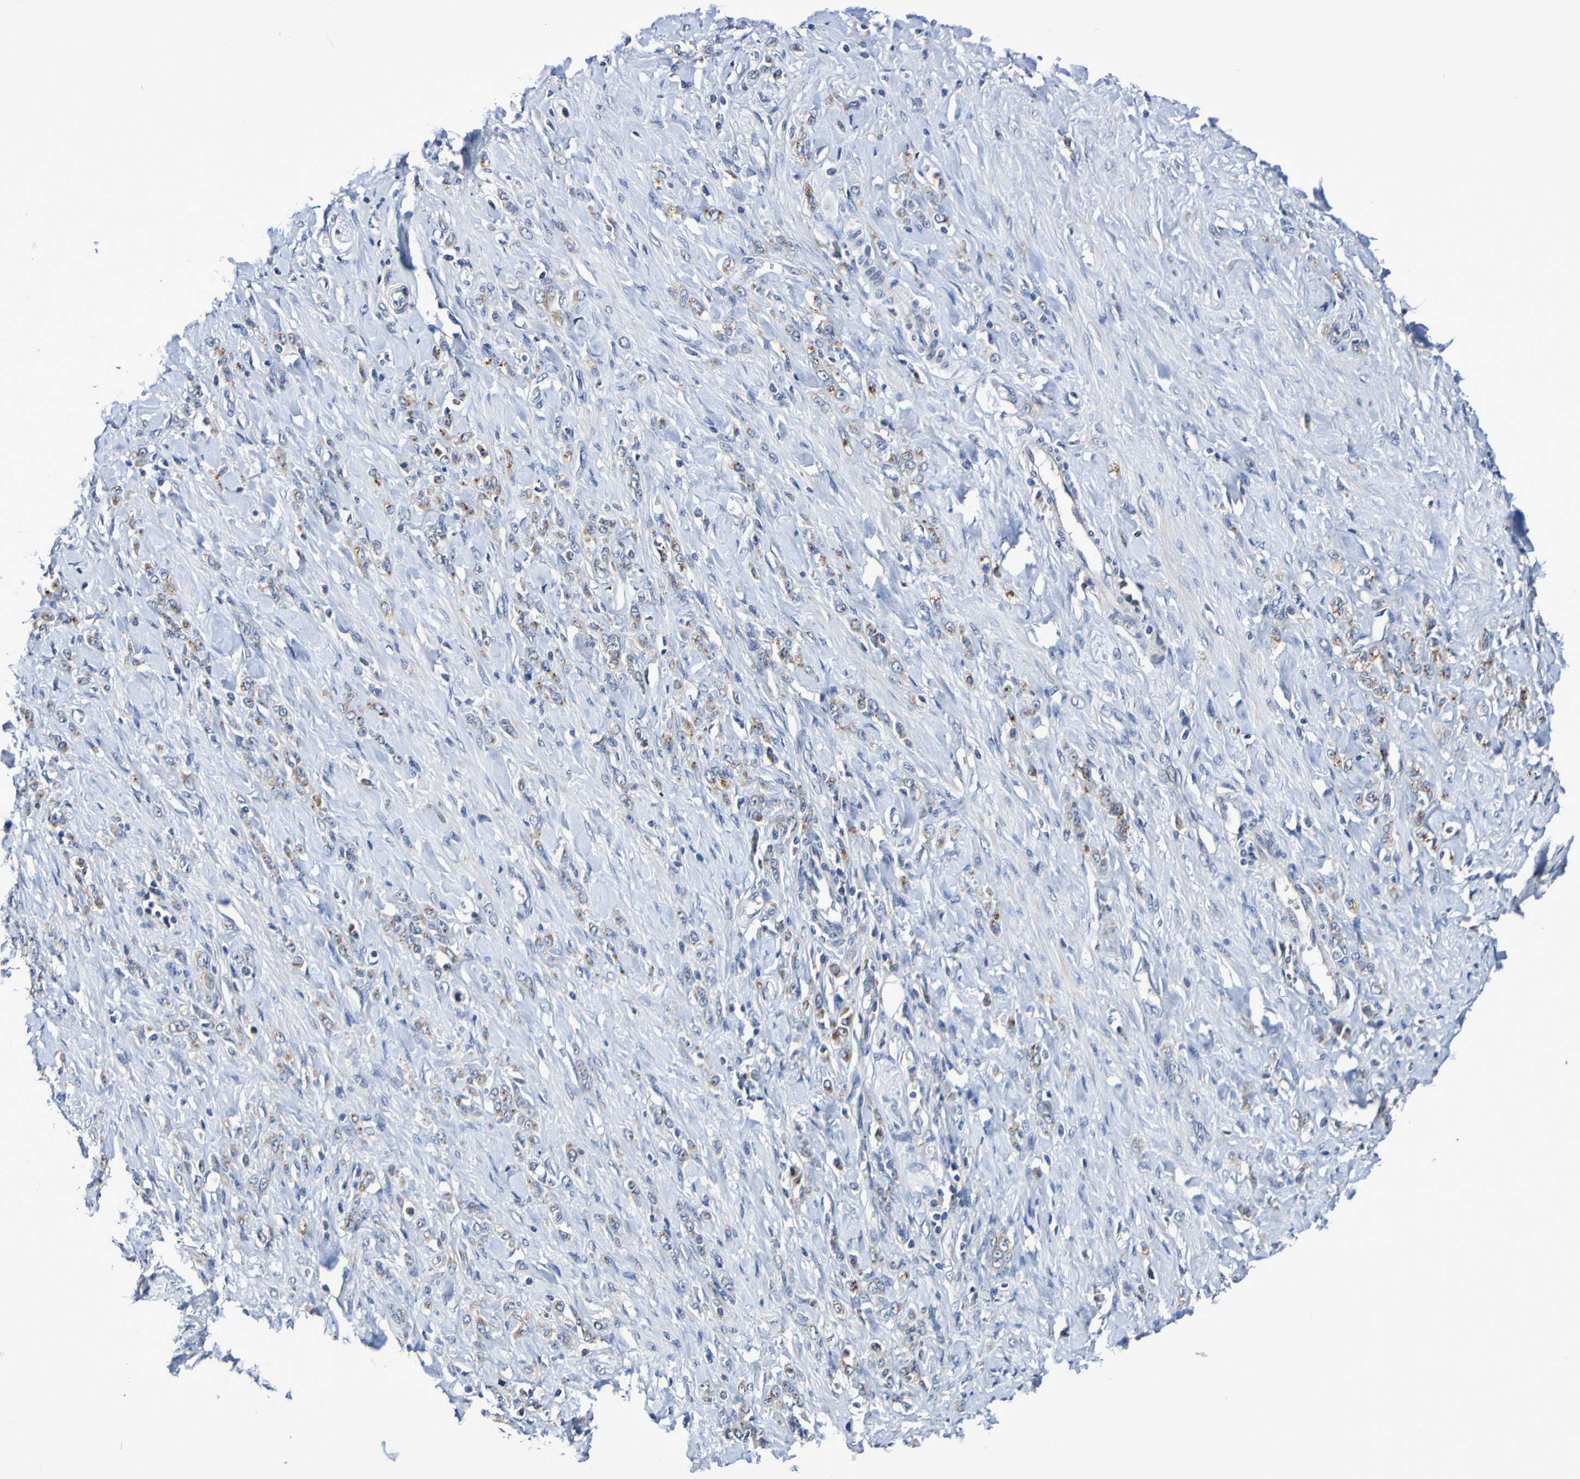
{"staining": {"intensity": "moderate", "quantity": "25%-75%", "location": "cytoplasmic/membranous"}, "tissue": "stomach cancer", "cell_type": "Tumor cells", "image_type": "cancer", "snomed": [{"axis": "morphology", "description": "Adenocarcinoma, NOS"}, {"axis": "topography", "description": "Stomach"}], "caption": "Human adenocarcinoma (stomach) stained for a protein (brown) shows moderate cytoplasmic/membranous positive staining in about 25%-75% of tumor cells.", "gene": "PTP4A2", "patient": {"sex": "male", "age": 82}}